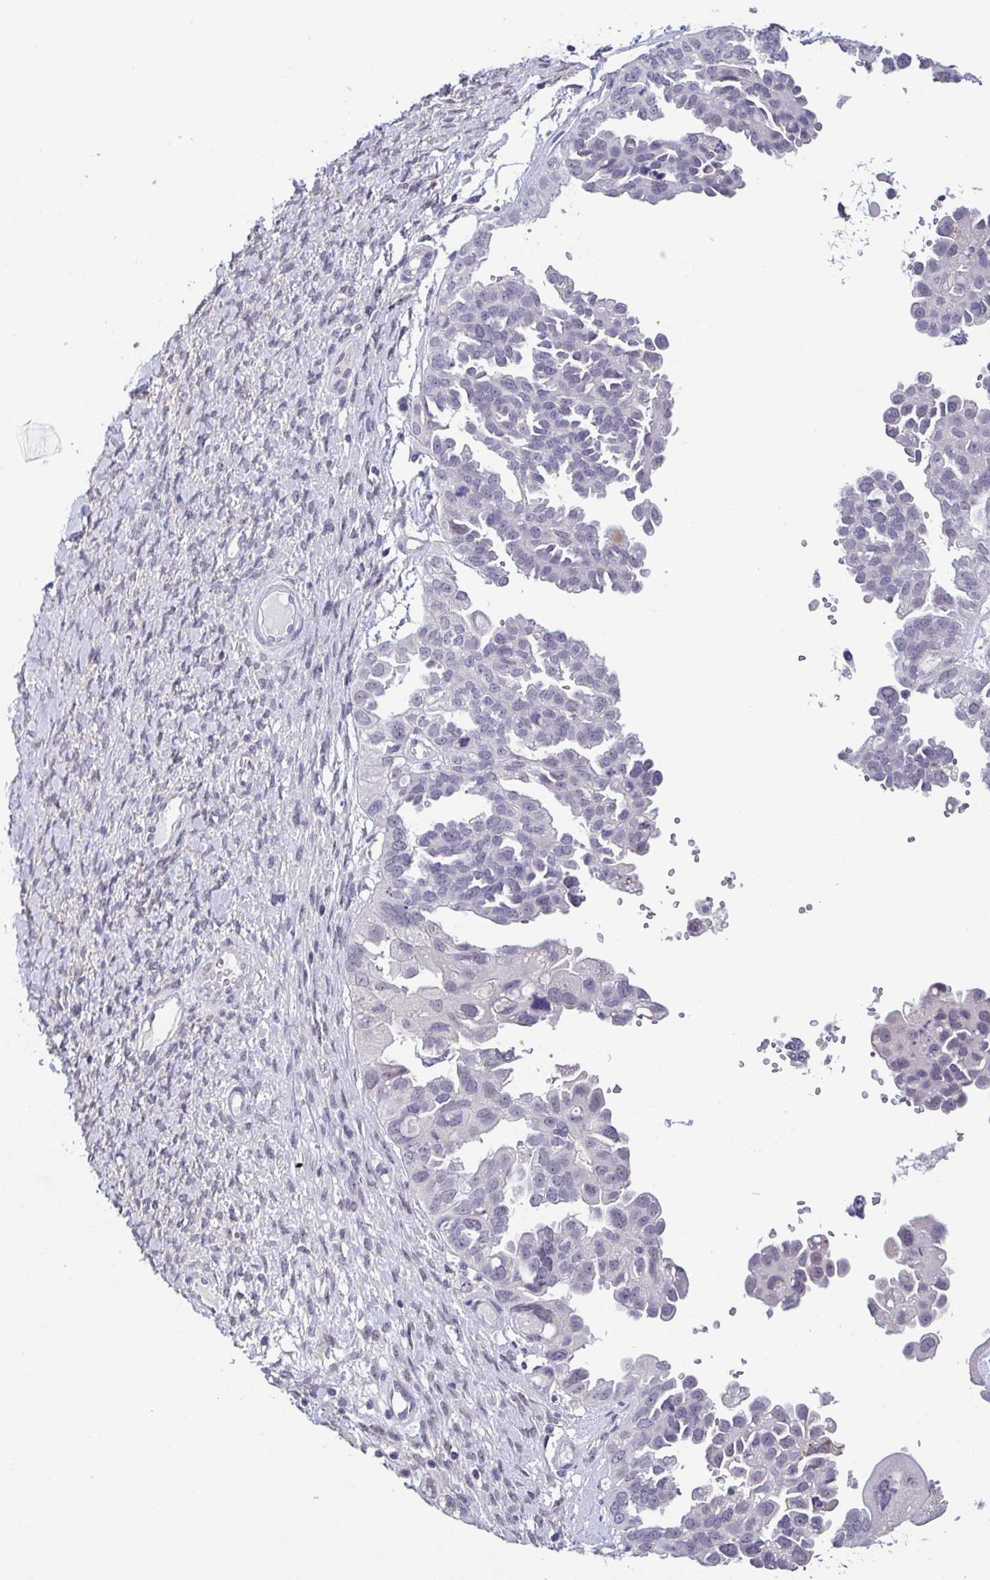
{"staining": {"intensity": "negative", "quantity": "none", "location": "none"}, "tissue": "ovarian cancer", "cell_type": "Tumor cells", "image_type": "cancer", "snomed": [{"axis": "morphology", "description": "Cystadenocarcinoma, serous, NOS"}, {"axis": "topography", "description": "Ovary"}], "caption": "Ovarian cancer (serous cystadenocarcinoma) stained for a protein using immunohistochemistry exhibits no expression tumor cells.", "gene": "NEFH", "patient": {"sex": "female", "age": 53}}